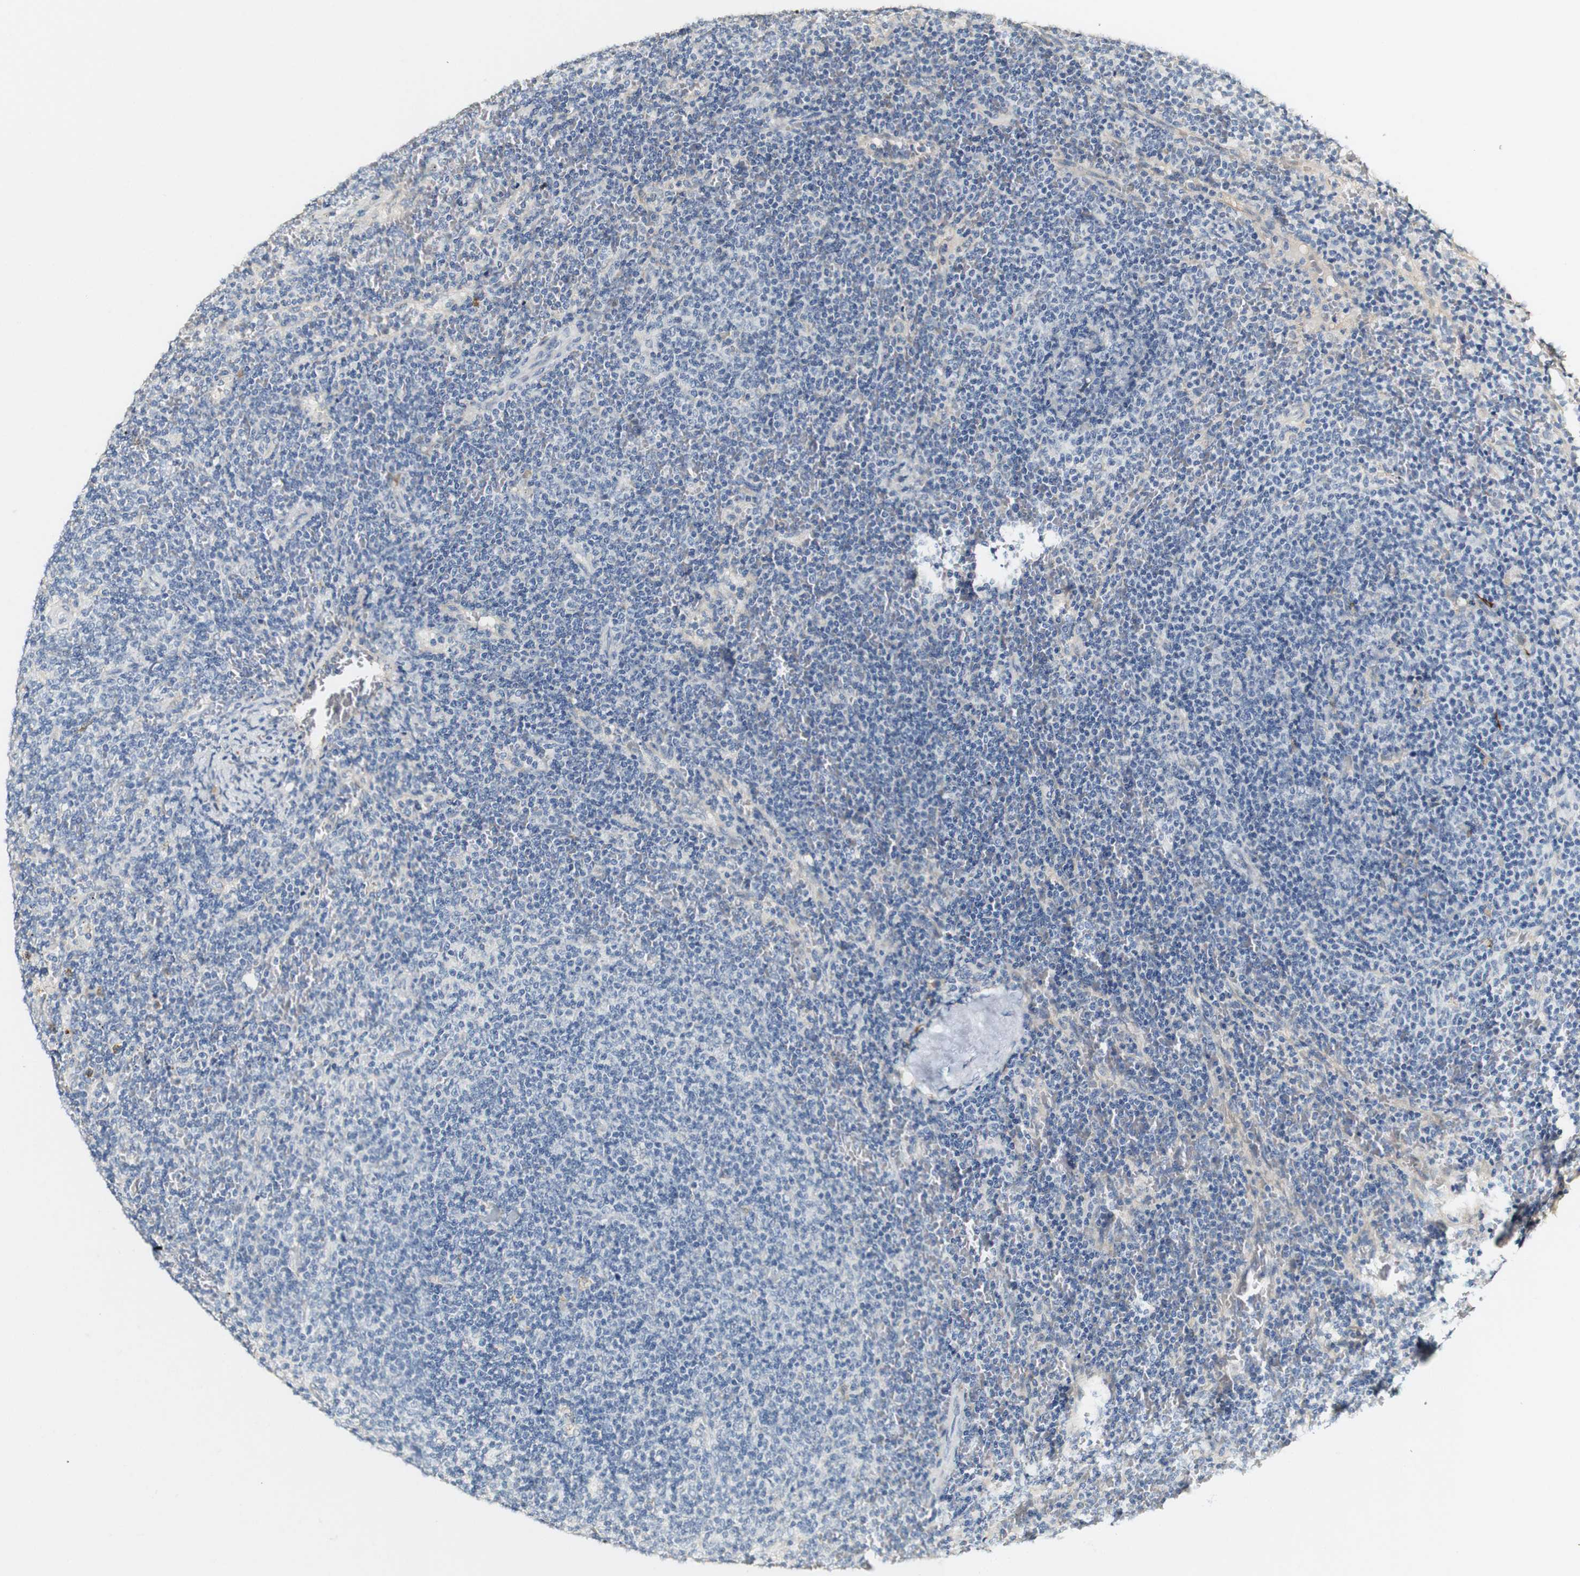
{"staining": {"intensity": "negative", "quantity": "none", "location": "none"}, "tissue": "lymphoma", "cell_type": "Tumor cells", "image_type": "cancer", "snomed": [{"axis": "morphology", "description": "Malignant lymphoma, non-Hodgkin's type, Low grade"}, {"axis": "topography", "description": "Spleen"}], "caption": "Tumor cells are negative for protein expression in human lymphoma.", "gene": "FMO3", "patient": {"sex": "female", "age": 50}}